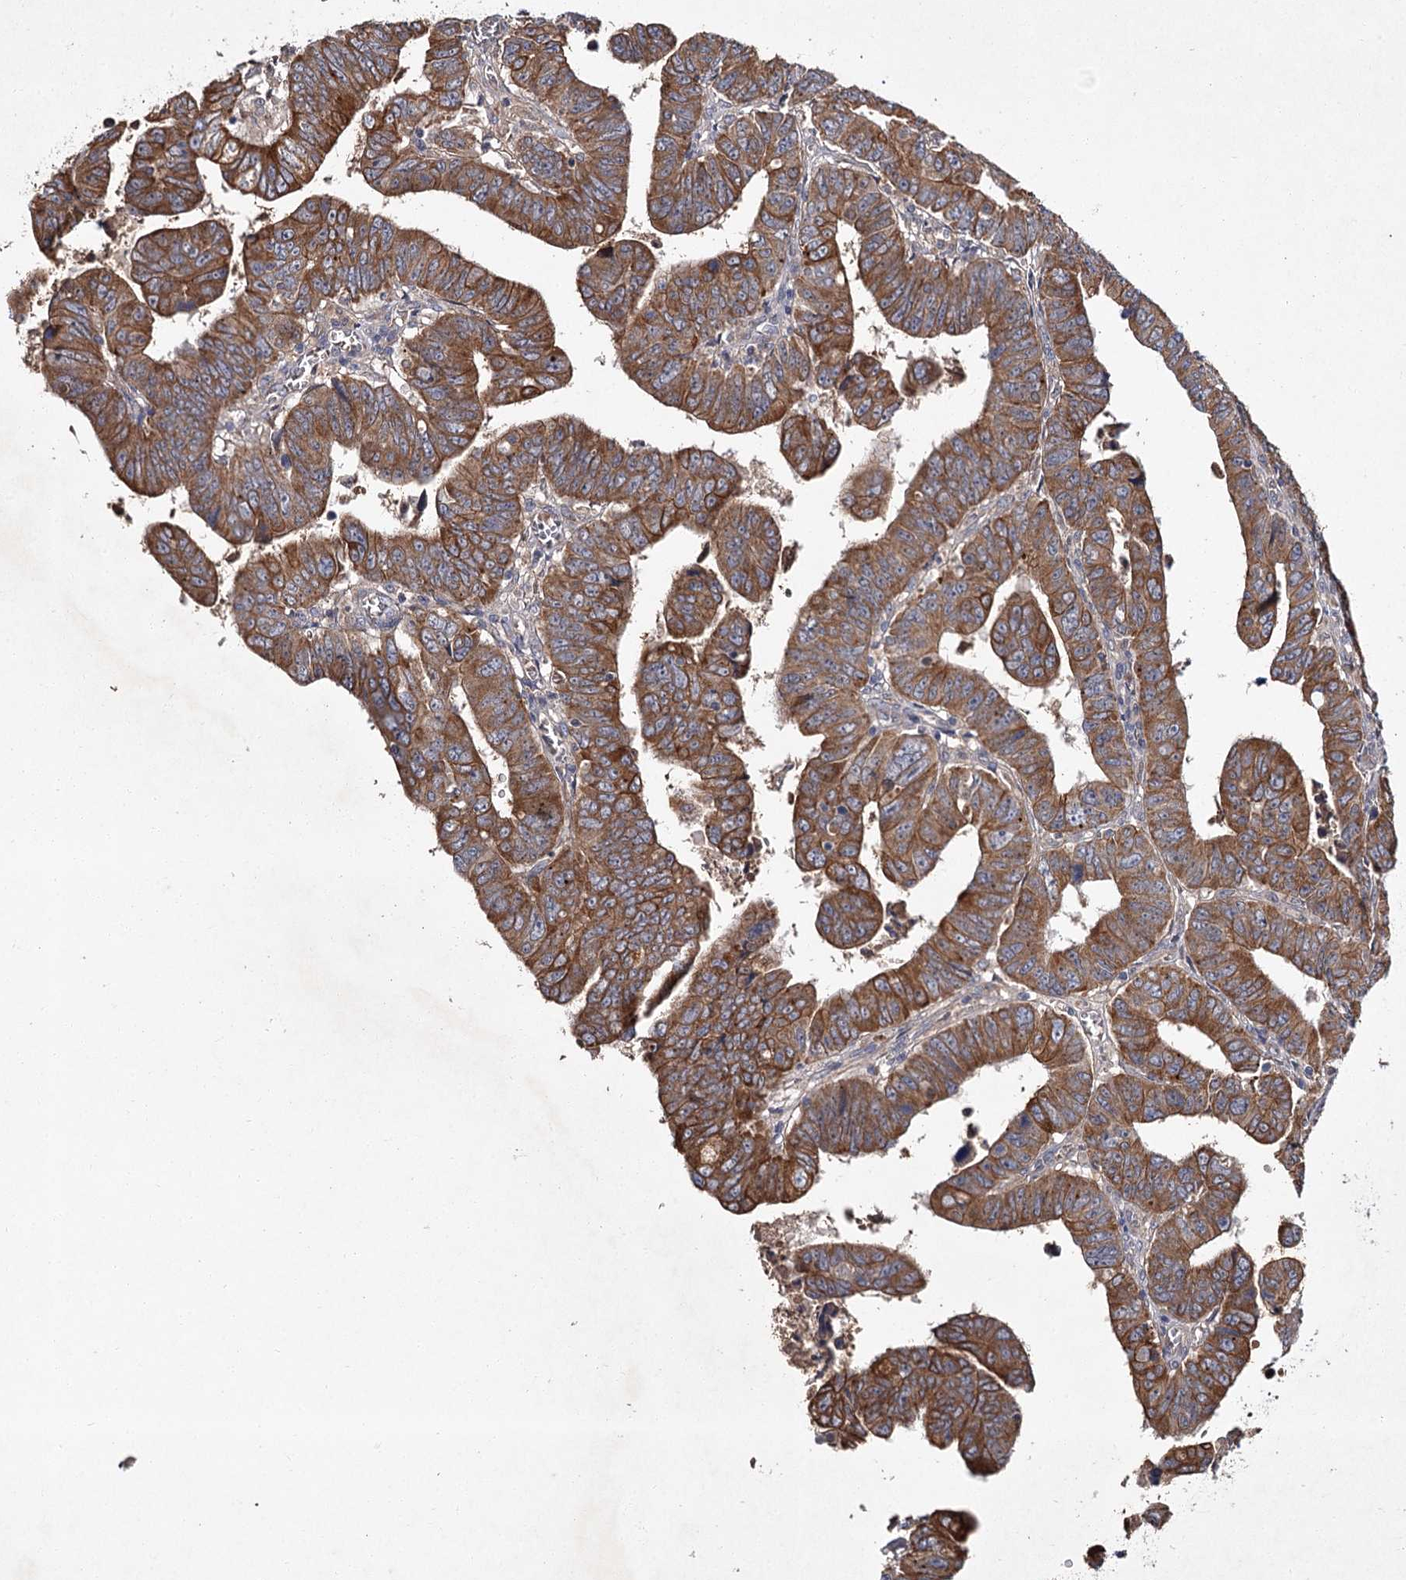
{"staining": {"intensity": "strong", "quantity": ">75%", "location": "cytoplasmic/membranous"}, "tissue": "colorectal cancer", "cell_type": "Tumor cells", "image_type": "cancer", "snomed": [{"axis": "morphology", "description": "Normal tissue, NOS"}, {"axis": "morphology", "description": "Adenocarcinoma, NOS"}, {"axis": "topography", "description": "Rectum"}], "caption": "Immunohistochemical staining of colorectal cancer exhibits high levels of strong cytoplasmic/membranous expression in approximately >75% of tumor cells.", "gene": "MFN1", "patient": {"sex": "female", "age": 65}}